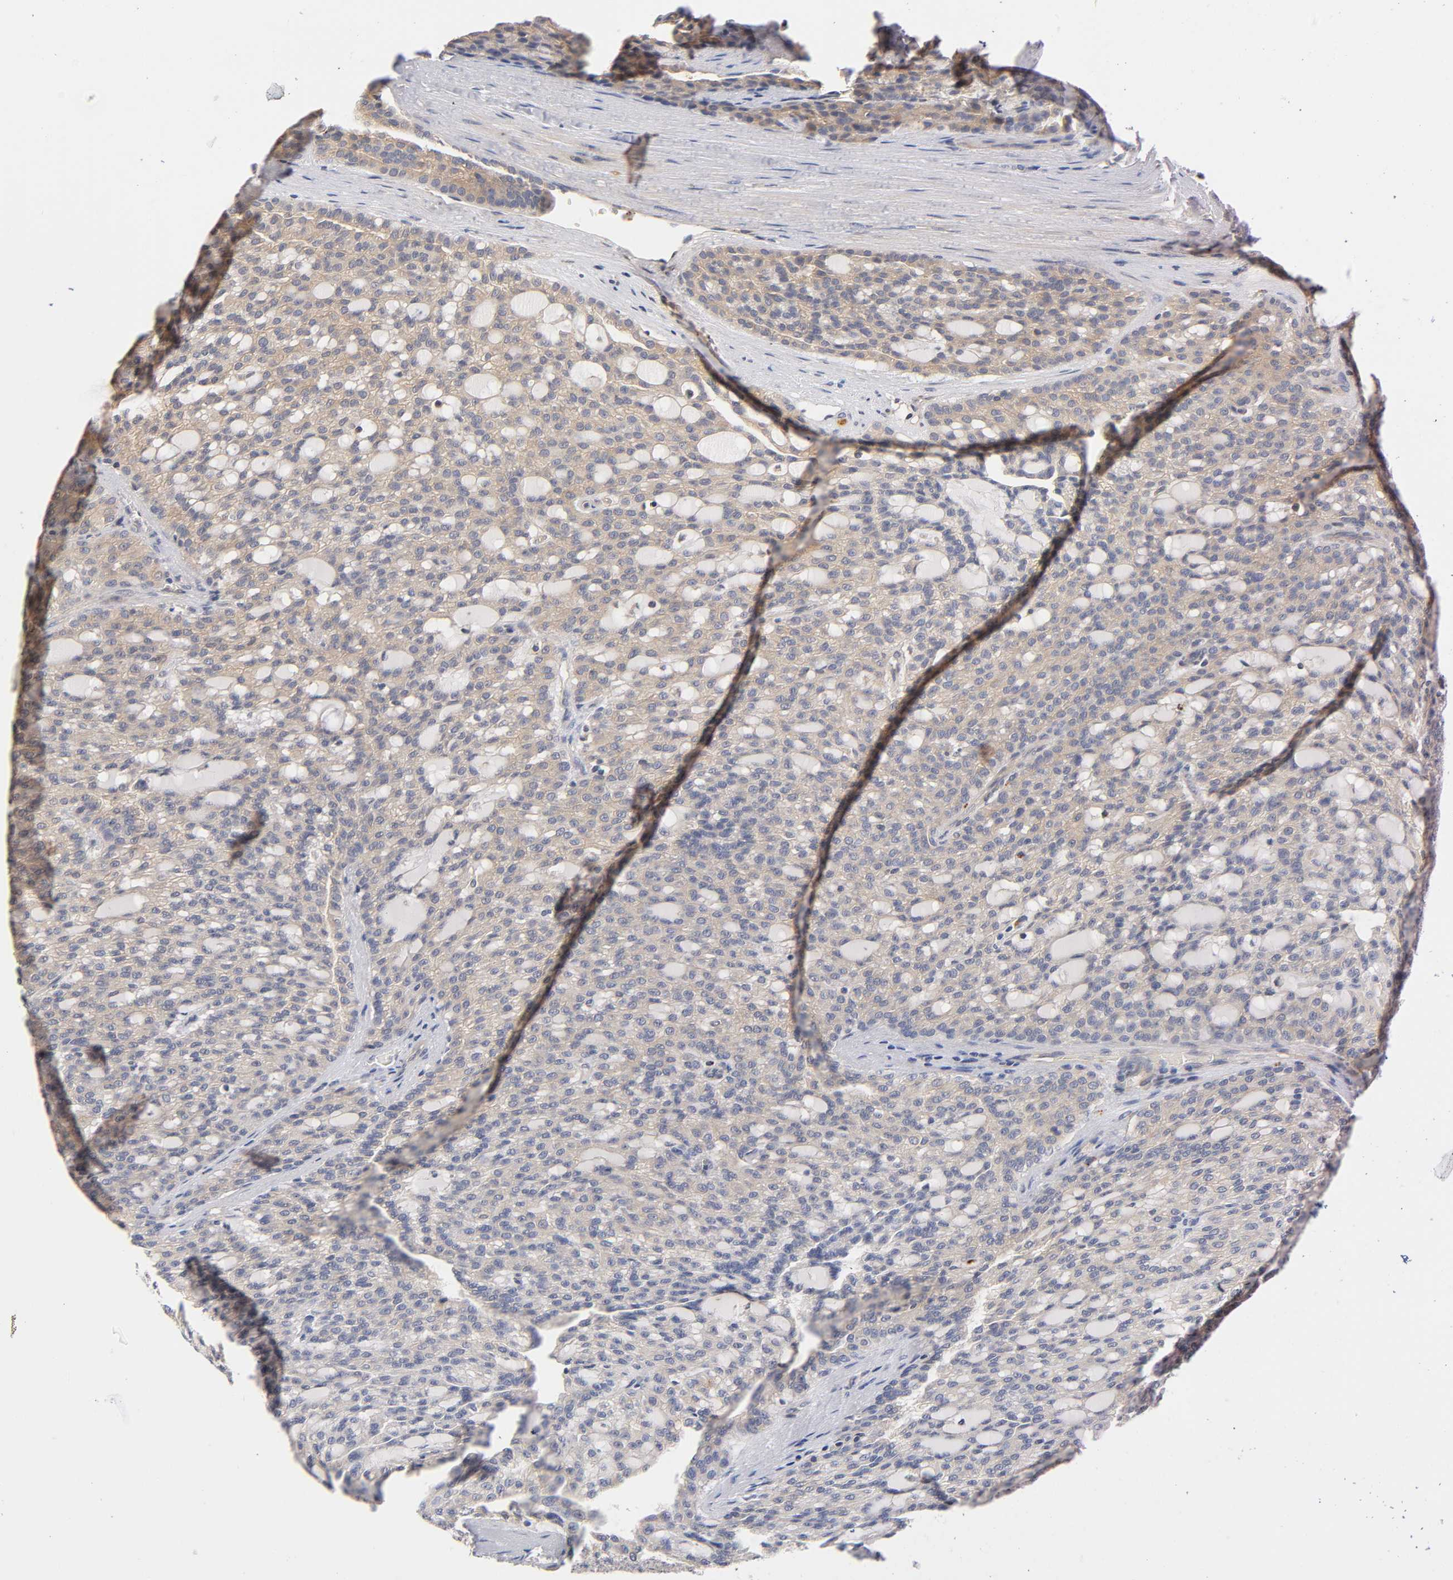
{"staining": {"intensity": "weak", "quantity": ">75%", "location": "cytoplasmic/membranous"}, "tissue": "renal cancer", "cell_type": "Tumor cells", "image_type": "cancer", "snomed": [{"axis": "morphology", "description": "Adenocarcinoma, NOS"}, {"axis": "topography", "description": "Kidney"}], "caption": "Human adenocarcinoma (renal) stained for a protein (brown) displays weak cytoplasmic/membranous positive positivity in approximately >75% of tumor cells.", "gene": "PDE5A", "patient": {"sex": "male", "age": 63}}